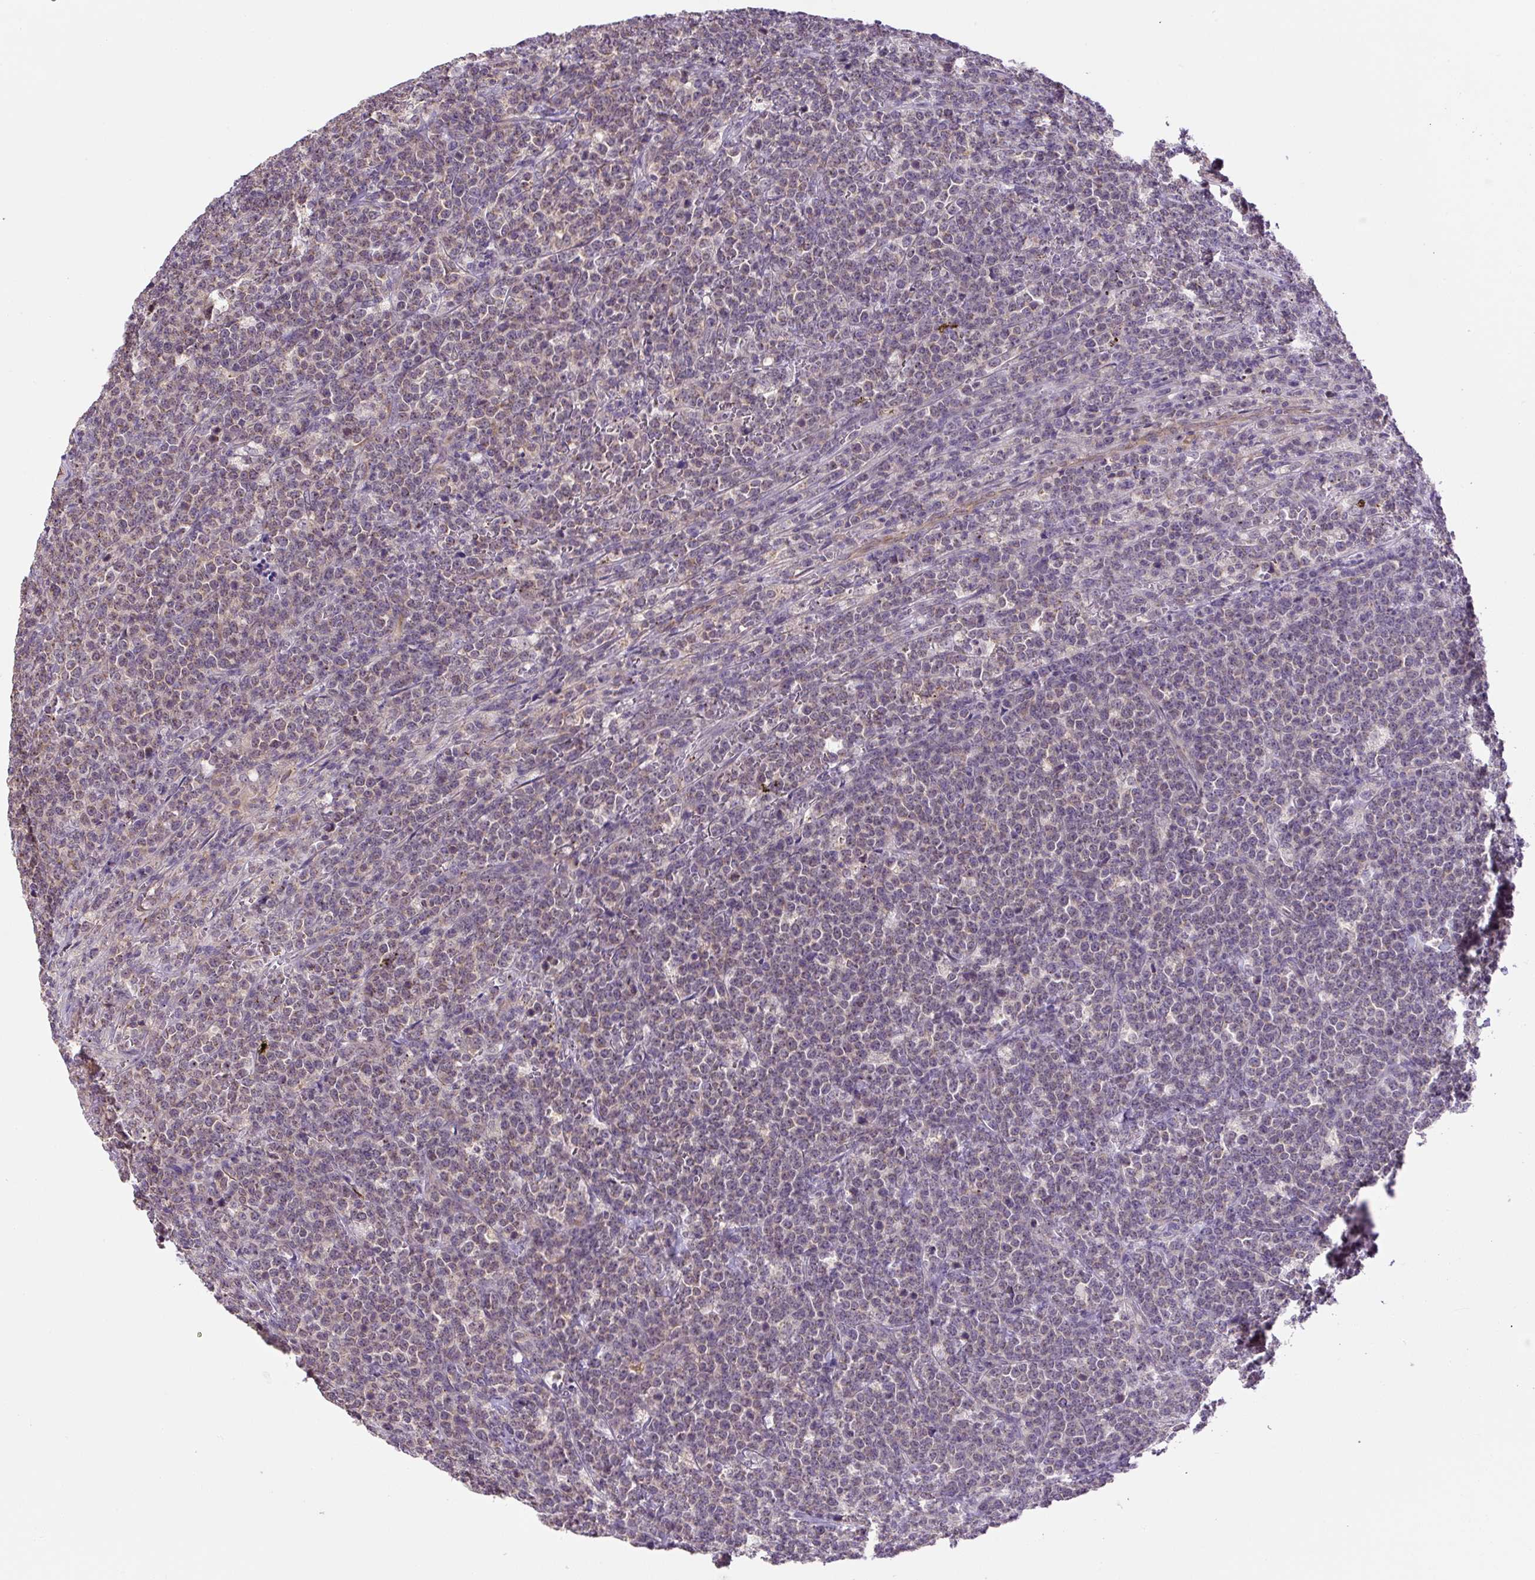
{"staining": {"intensity": "weak", "quantity": "25%-75%", "location": "cytoplasmic/membranous"}, "tissue": "lymphoma", "cell_type": "Tumor cells", "image_type": "cancer", "snomed": [{"axis": "morphology", "description": "Malignant lymphoma, non-Hodgkin's type, High grade"}, {"axis": "topography", "description": "Small intestine"}, {"axis": "topography", "description": "Colon"}], "caption": "There is low levels of weak cytoplasmic/membranous staining in tumor cells of lymphoma, as demonstrated by immunohistochemical staining (brown color).", "gene": "PLA2G4A", "patient": {"sex": "male", "age": 8}}